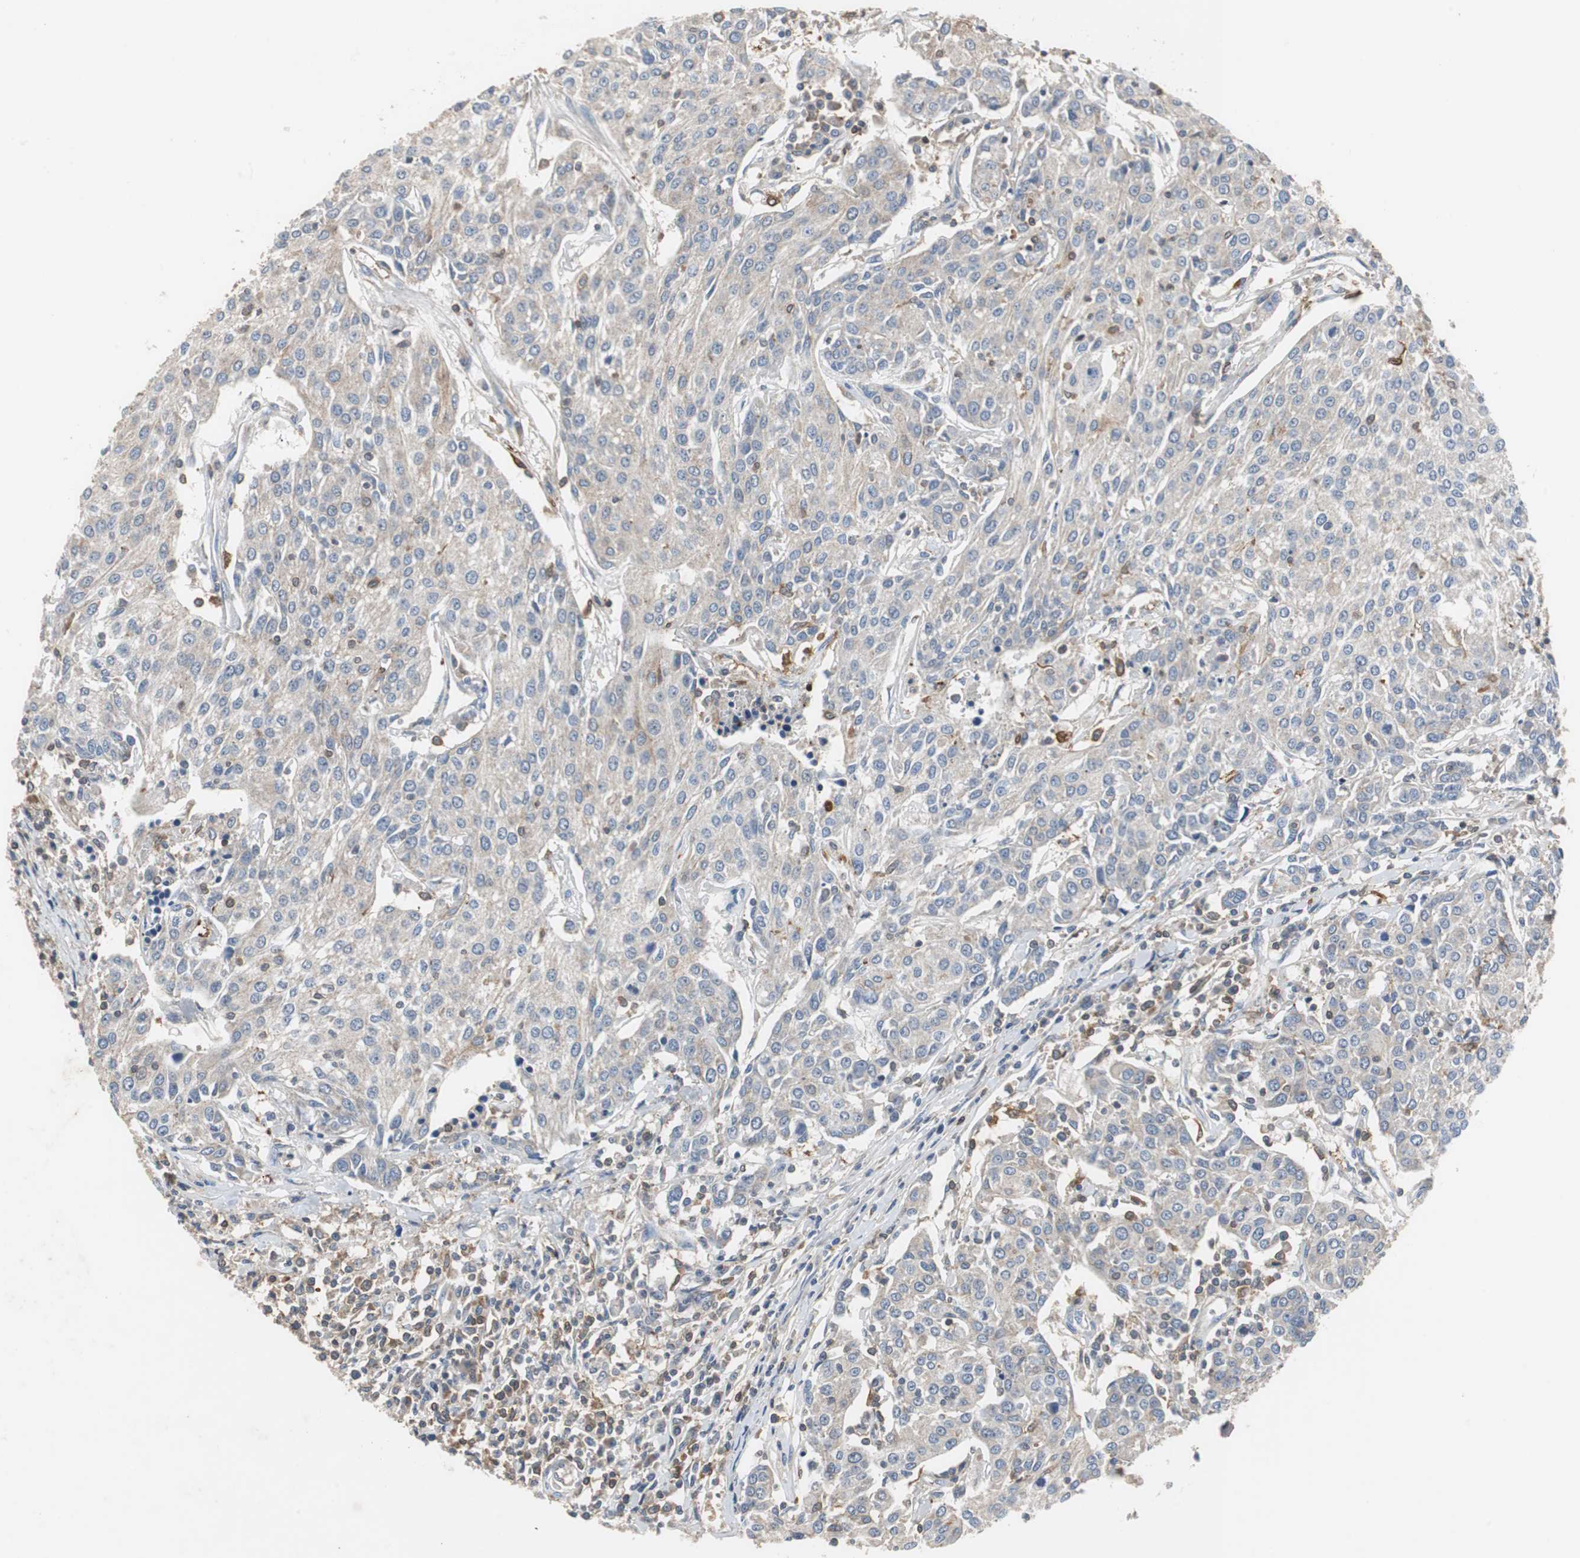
{"staining": {"intensity": "weak", "quantity": "25%-75%", "location": "cytoplasmic/membranous"}, "tissue": "urothelial cancer", "cell_type": "Tumor cells", "image_type": "cancer", "snomed": [{"axis": "morphology", "description": "Urothelial carcinoma, High grade"}, {"axis": "topography", "description": "Urinary bladder"}], "caption": "Brown immunohistochemical staining in urothelial carcinoma (high-grade) exhibits weak cytoplasmic/membranous staining in about 25%-75% of tumor cells.", "gene": "CALB2", "patient": {"sex": "female", "age": 85}}